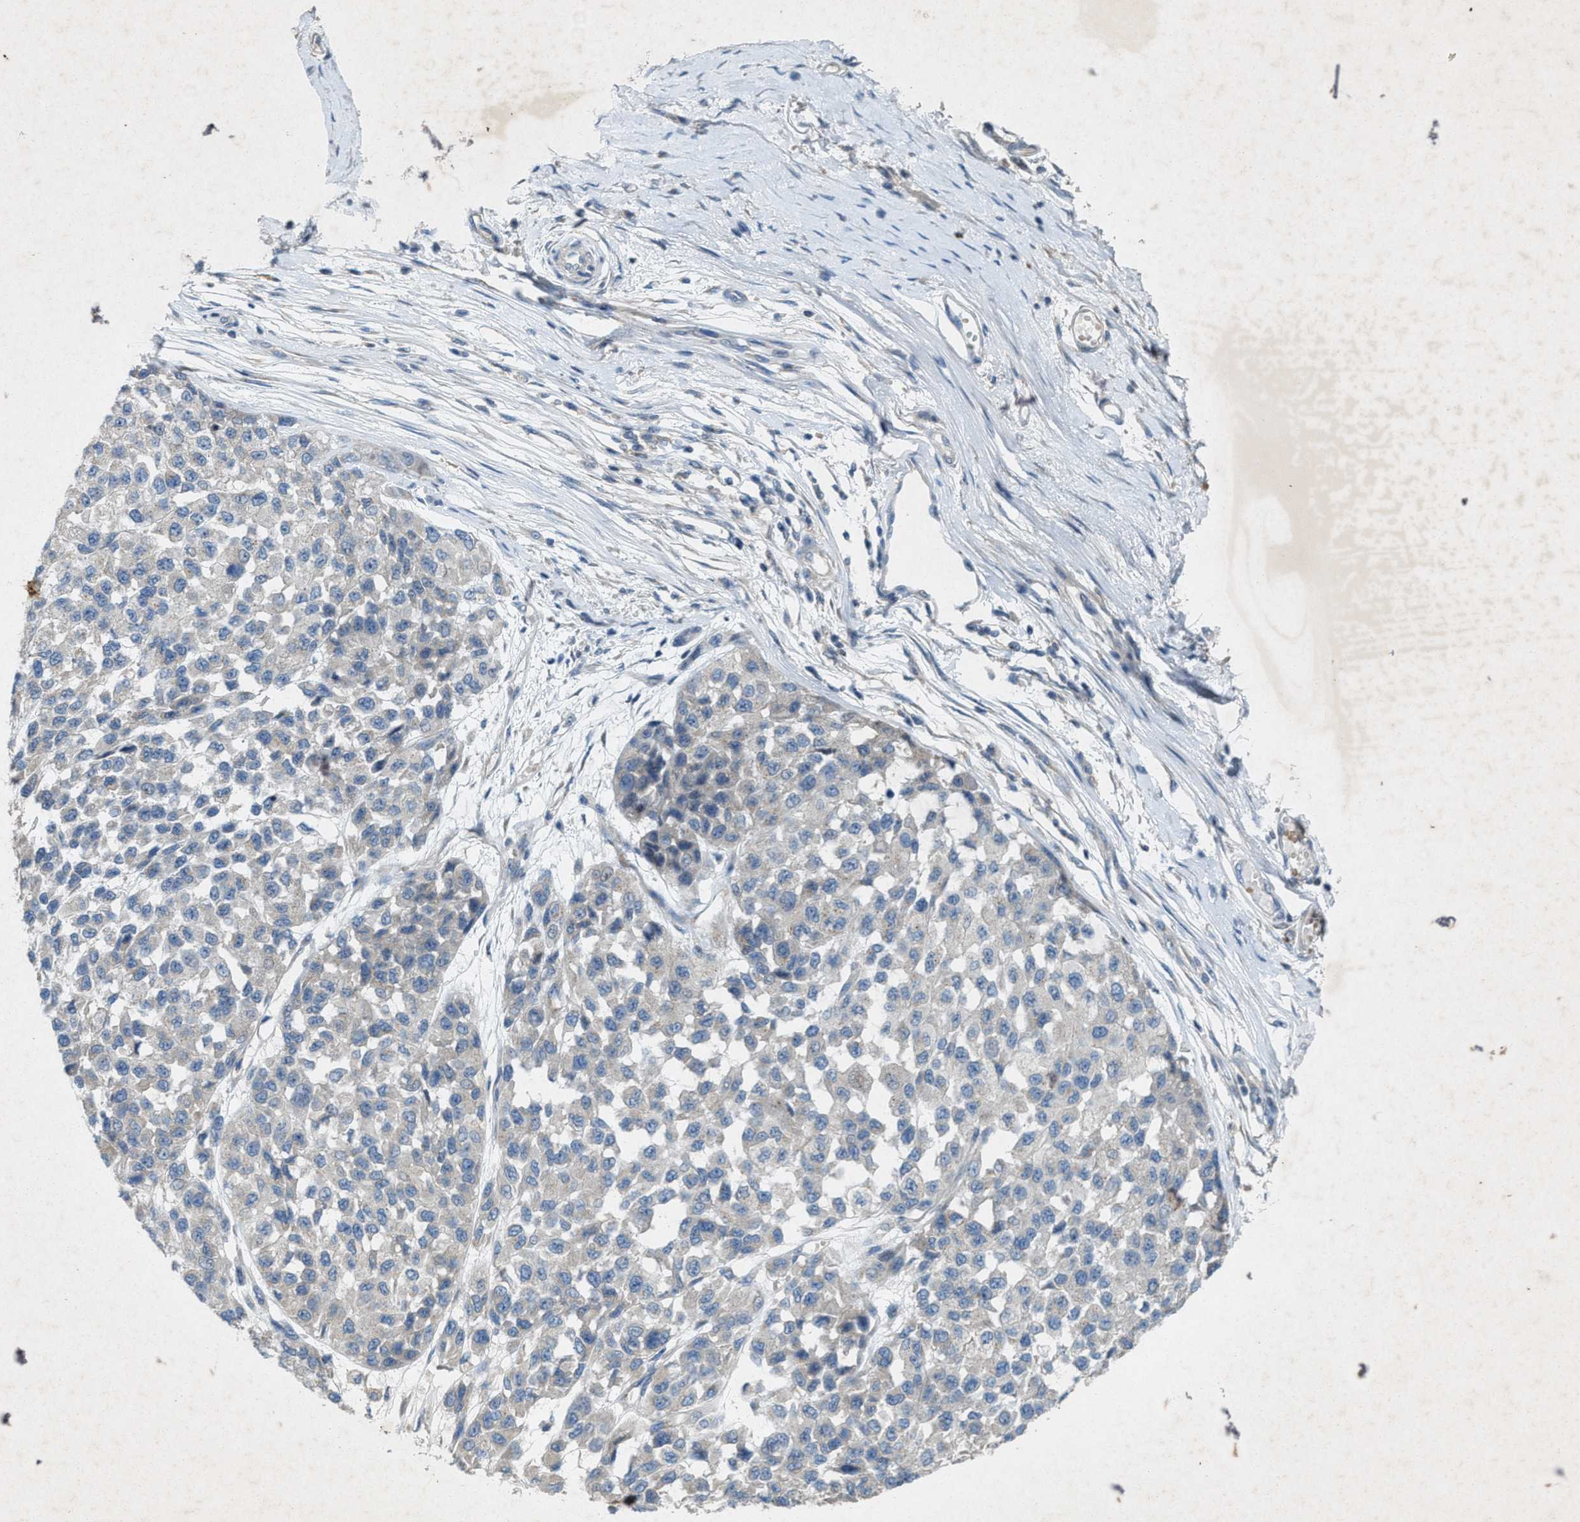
{"staining": {"intensity": "negative", "quantity": "none", "location": "none"}, "tissue": "melanoma", "cell_type": "Tumor cells", "image_type": "cancer", "snomed": [{"axis": "morphology", "description": "Malignant melanoma, NOS"}, {"axis": "topography", "description": "Skin"}], "caption": "An immunohistochemistry (IHC) histopathology image of malignant melanoma is shown. There is no staining in tumor cells of malignant melanoma.", "gene": "URGCP", "patient": {"sex": "male", "age": 62}}